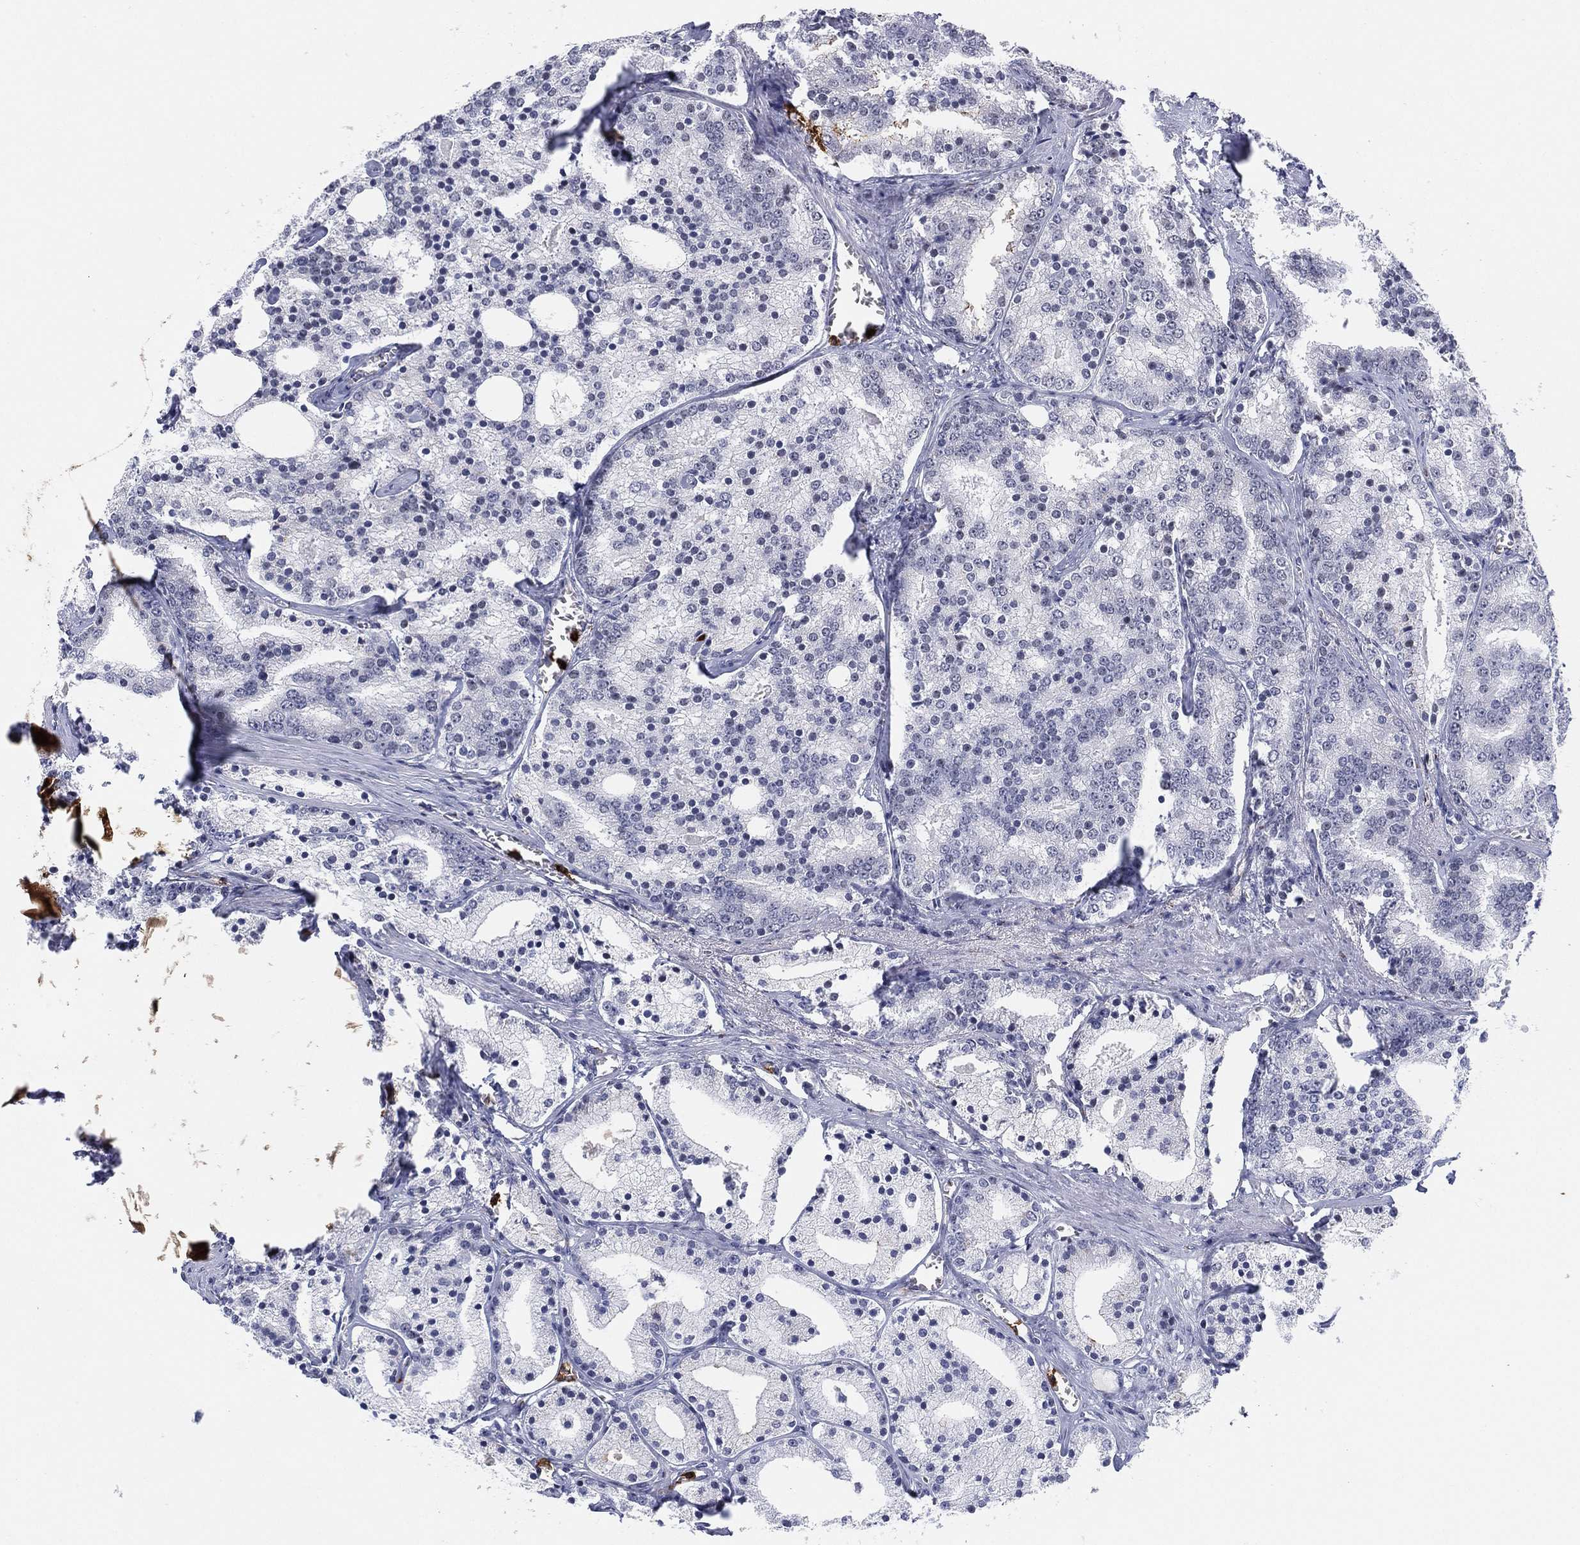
{"staining": {"intensity": "negative", "quantity": "none", "location": "none"}, "tissue": "prostate cancer", "cell_type": "Tumor cells", "image_type": "cancer", "snomed": [{"axis": "morphology", "description": "Adenocarcinoma, NOS"}, {"axis": "topography", "description": "Prostate"}], "caption": "DAB immunohistochemical staining of prostate cancer (adenocarcinoma) shows no significant positivity in tumor cells.", "gene": "CD177", "patient": {"sex": "male", "age": 69}}